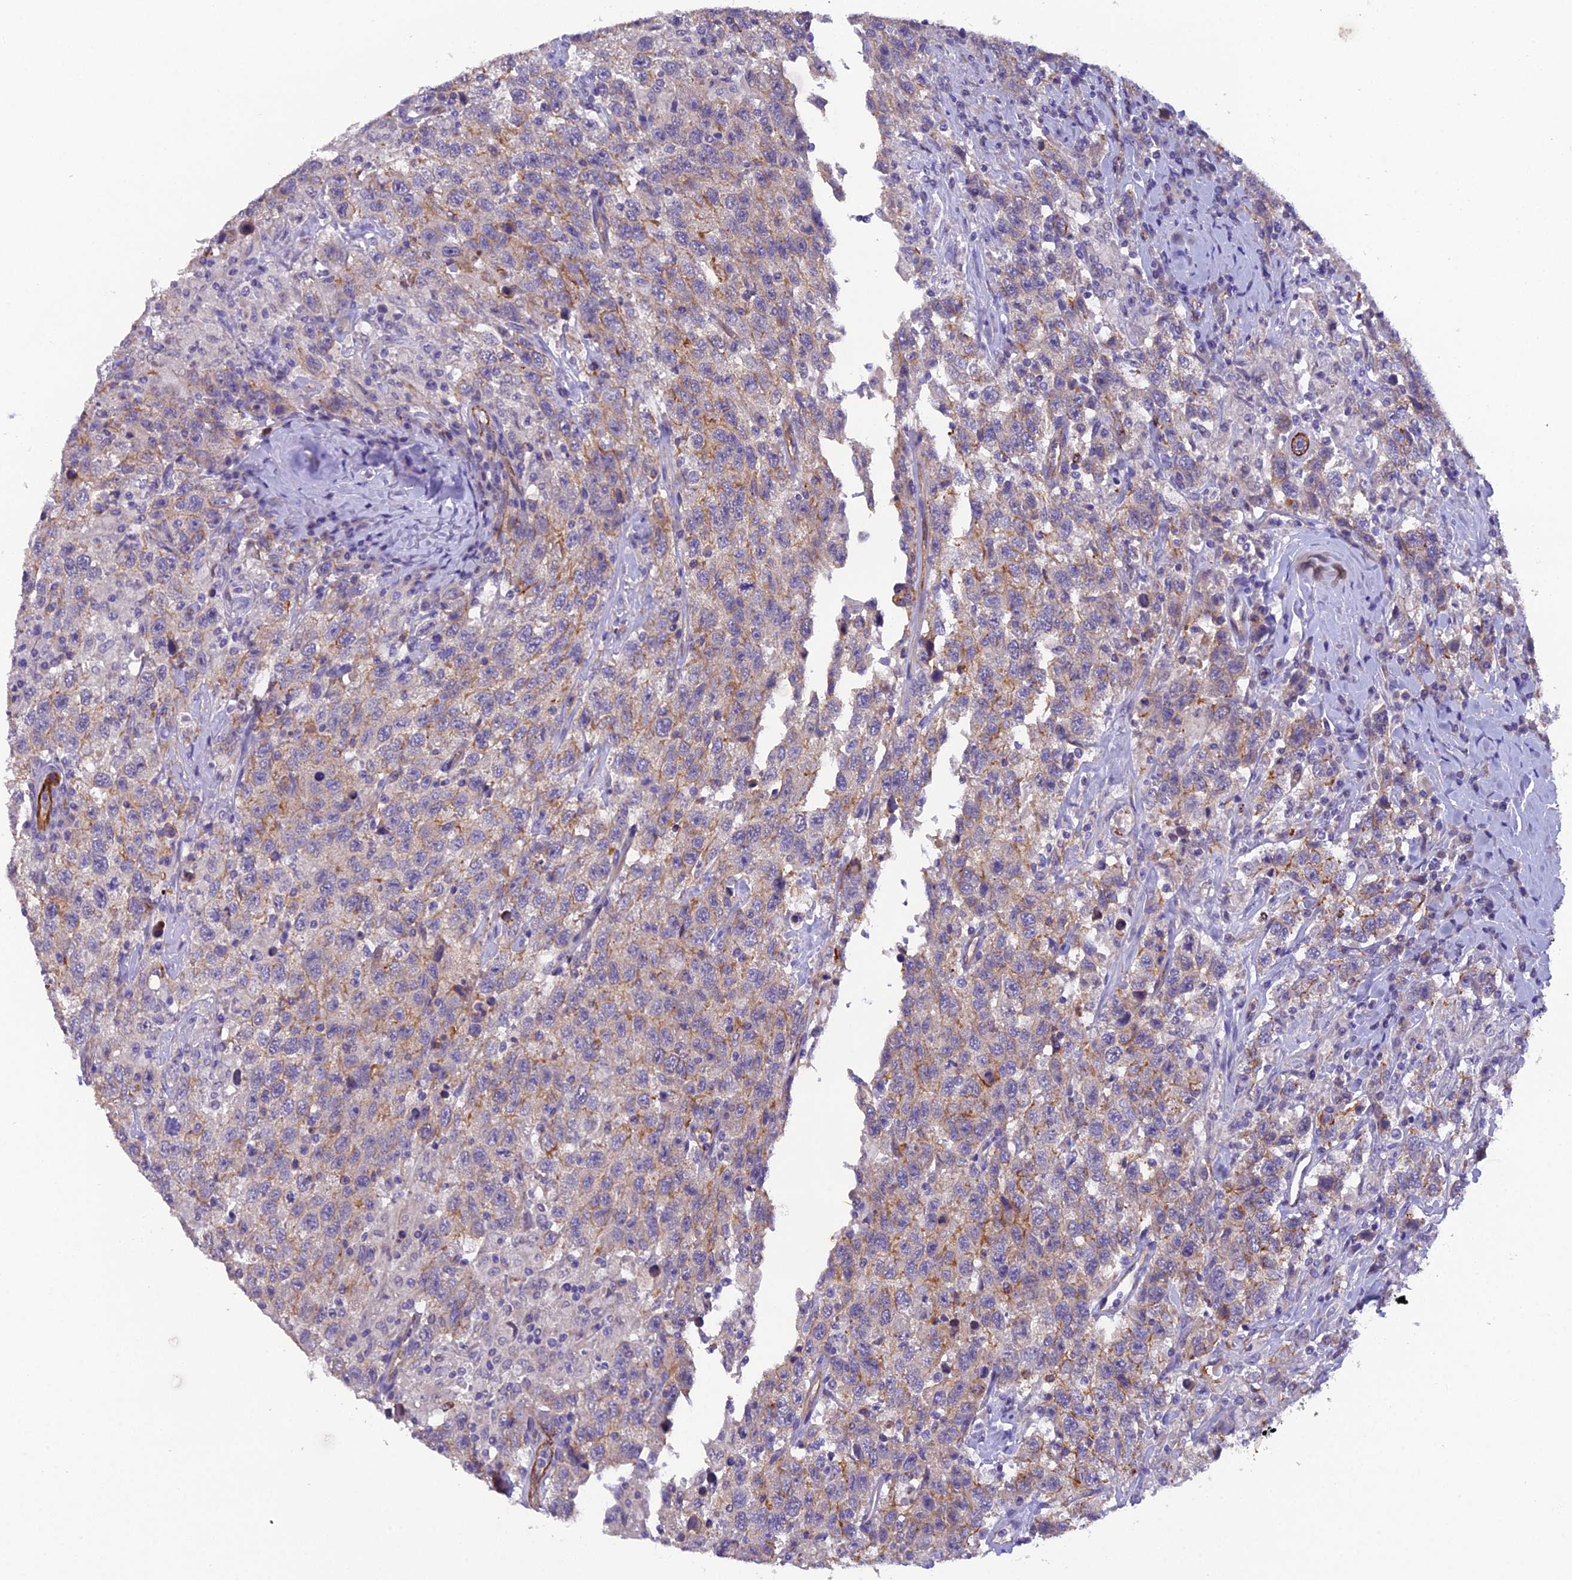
{"staining": {"intensity": "weak", "quantity": "25%-75%", "location": "cytoplasmic/membranous"}, "tissue": "testis cancer", "cell_type": "Tumor cells", "image_type": "cancer", "snomed": [{"axis": "morphology", "description": "Seminoma, NOS"}, {"axis": "topography", "description": "Testis"}], "caption": "Human testis seminoma stained with a brown dye displays weak cytoplasmic/membranous positive expression in about 25%-75% of tumor cells.", "gene": "CFAP47", "patient": {"sex": "male", "age": 65}}